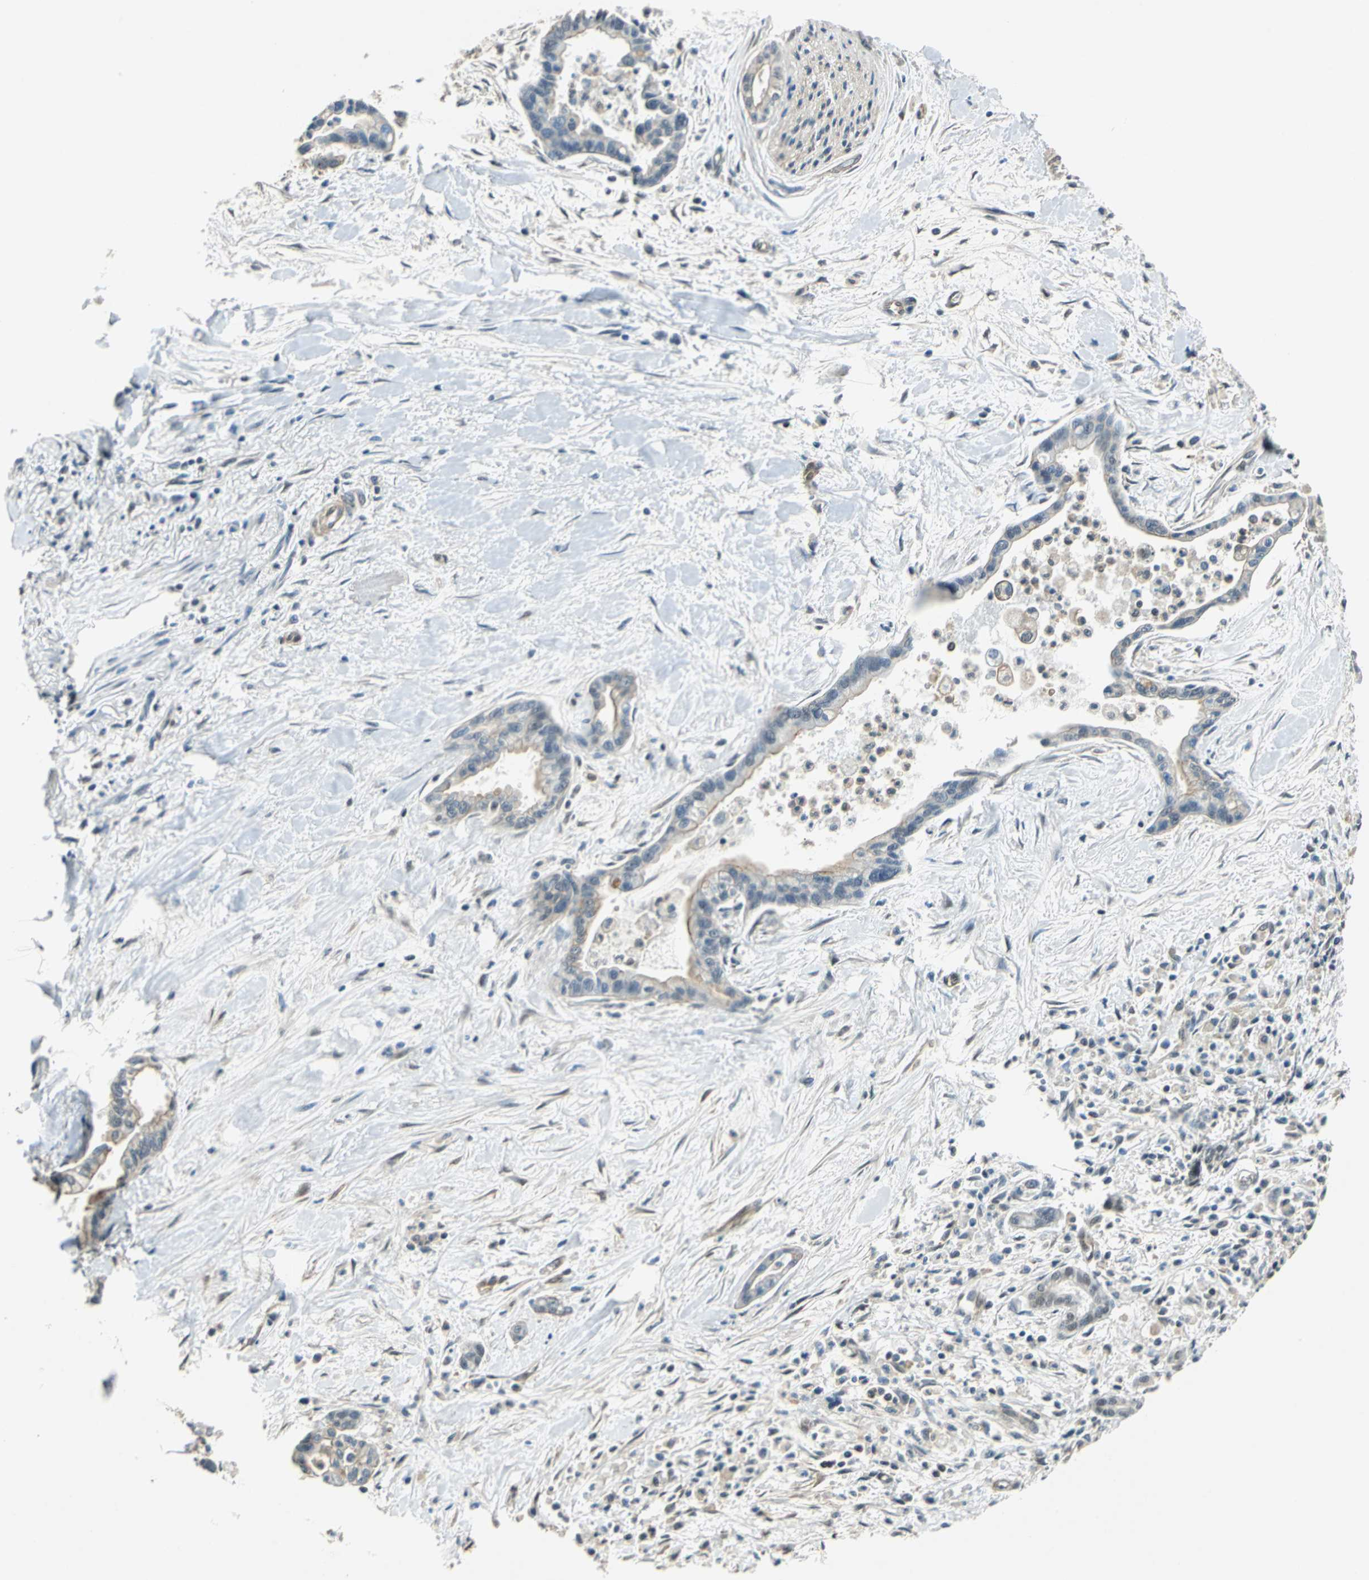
{"staining": {"intensity": "moderate", "quantity": "25%-75%", "location": "cytoplasmic/membranous"}, "tissue": "pancreatic cancer", "cell_type": "Tumor cells", "image_type": "cancer", "snomed": [{"axis": "morphology", "description": "Adenocarcinoma, NOS"}, {"axis": "topography", "description": "Pancreas"}], "caption": "Adenocarcinoma (pancreatic) stained for a protein displays moderate cytoplasmic/membranous positivity in tumor cells.", "gene": "ARPC3", "patient": {"sex": "male", "age": 70}}